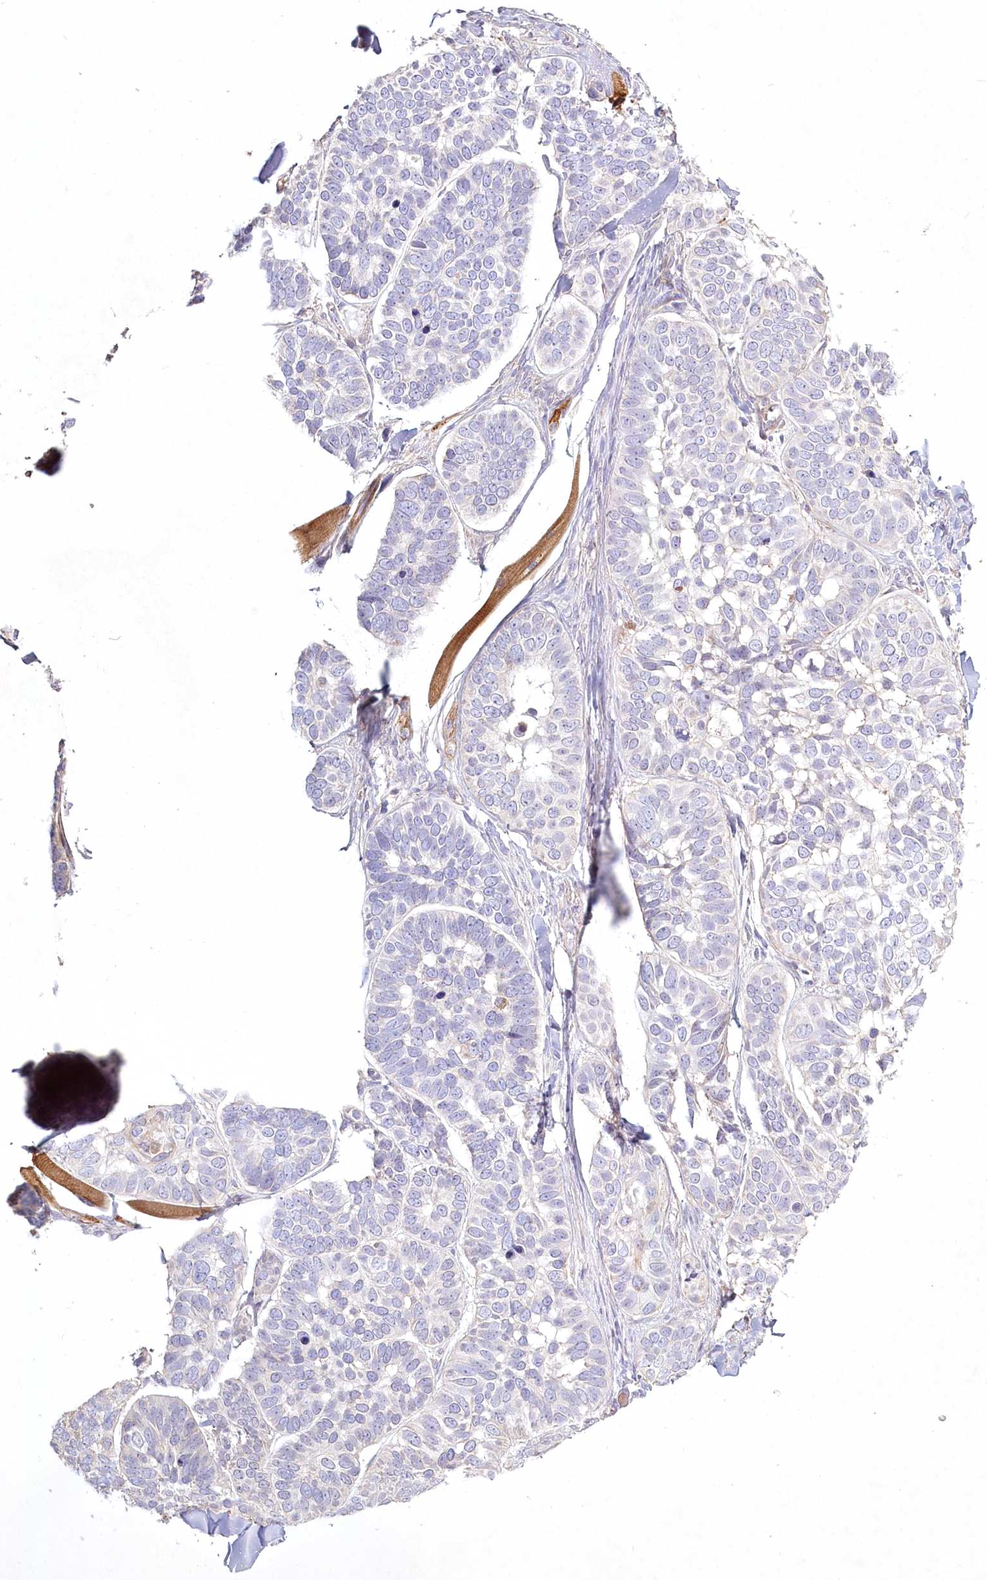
{"staining": {"intensity": "negative", "quantity": "none", "location": "none"}, "tissue": "skin cancer", "cell_type": "Tumor cells", "image_type": "cancer", "snomed": [{"axis": "morphology", "description": "Basal cell carcinoma"}, {"axis": "topography", "description": "Skin"}], "caption": "Basal cell carcinoma (skin) stained for a protein using immunohistochemistry (IHC) demonstrates no expression tumor cells.", "gene": "INPP4B", "patient": {"sex": "male", "age": 62}}